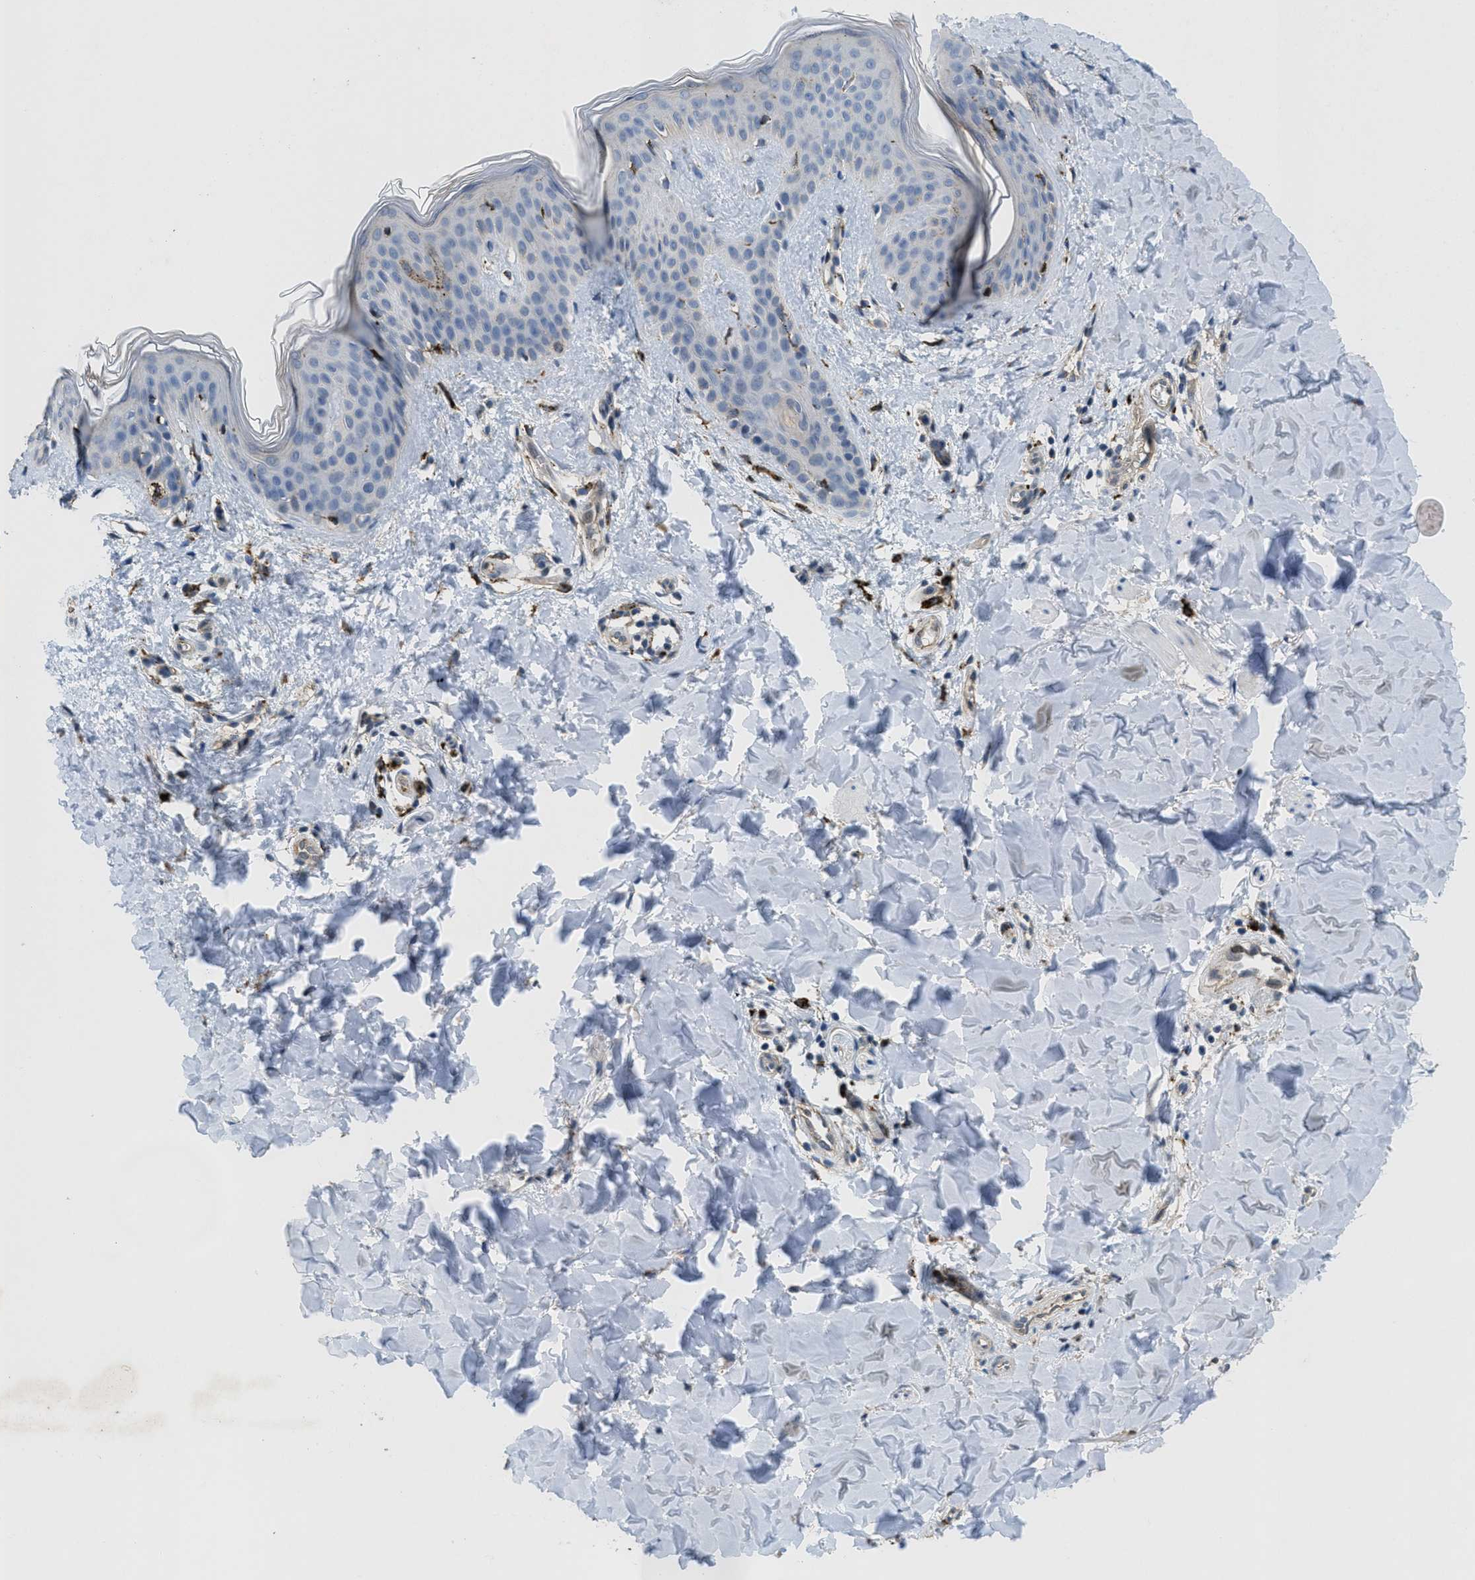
{"staining": {"intensity": "negative", "quantity": "none", "location": "none"}, "tissue": "skin", "cell_type": "Fibroblasts", "image_type": "normal", "snomed": [{"axis": "morphology", "description": "Normal tissue, NOS"}, {"axis": "topography", "description": "Skin"}], "caption": "Human skin stained for a protein using IHC exhibits no staining in fibroblasts.", "gene": "BMPR2", "patient": {"sex": "female", "age": 17}}